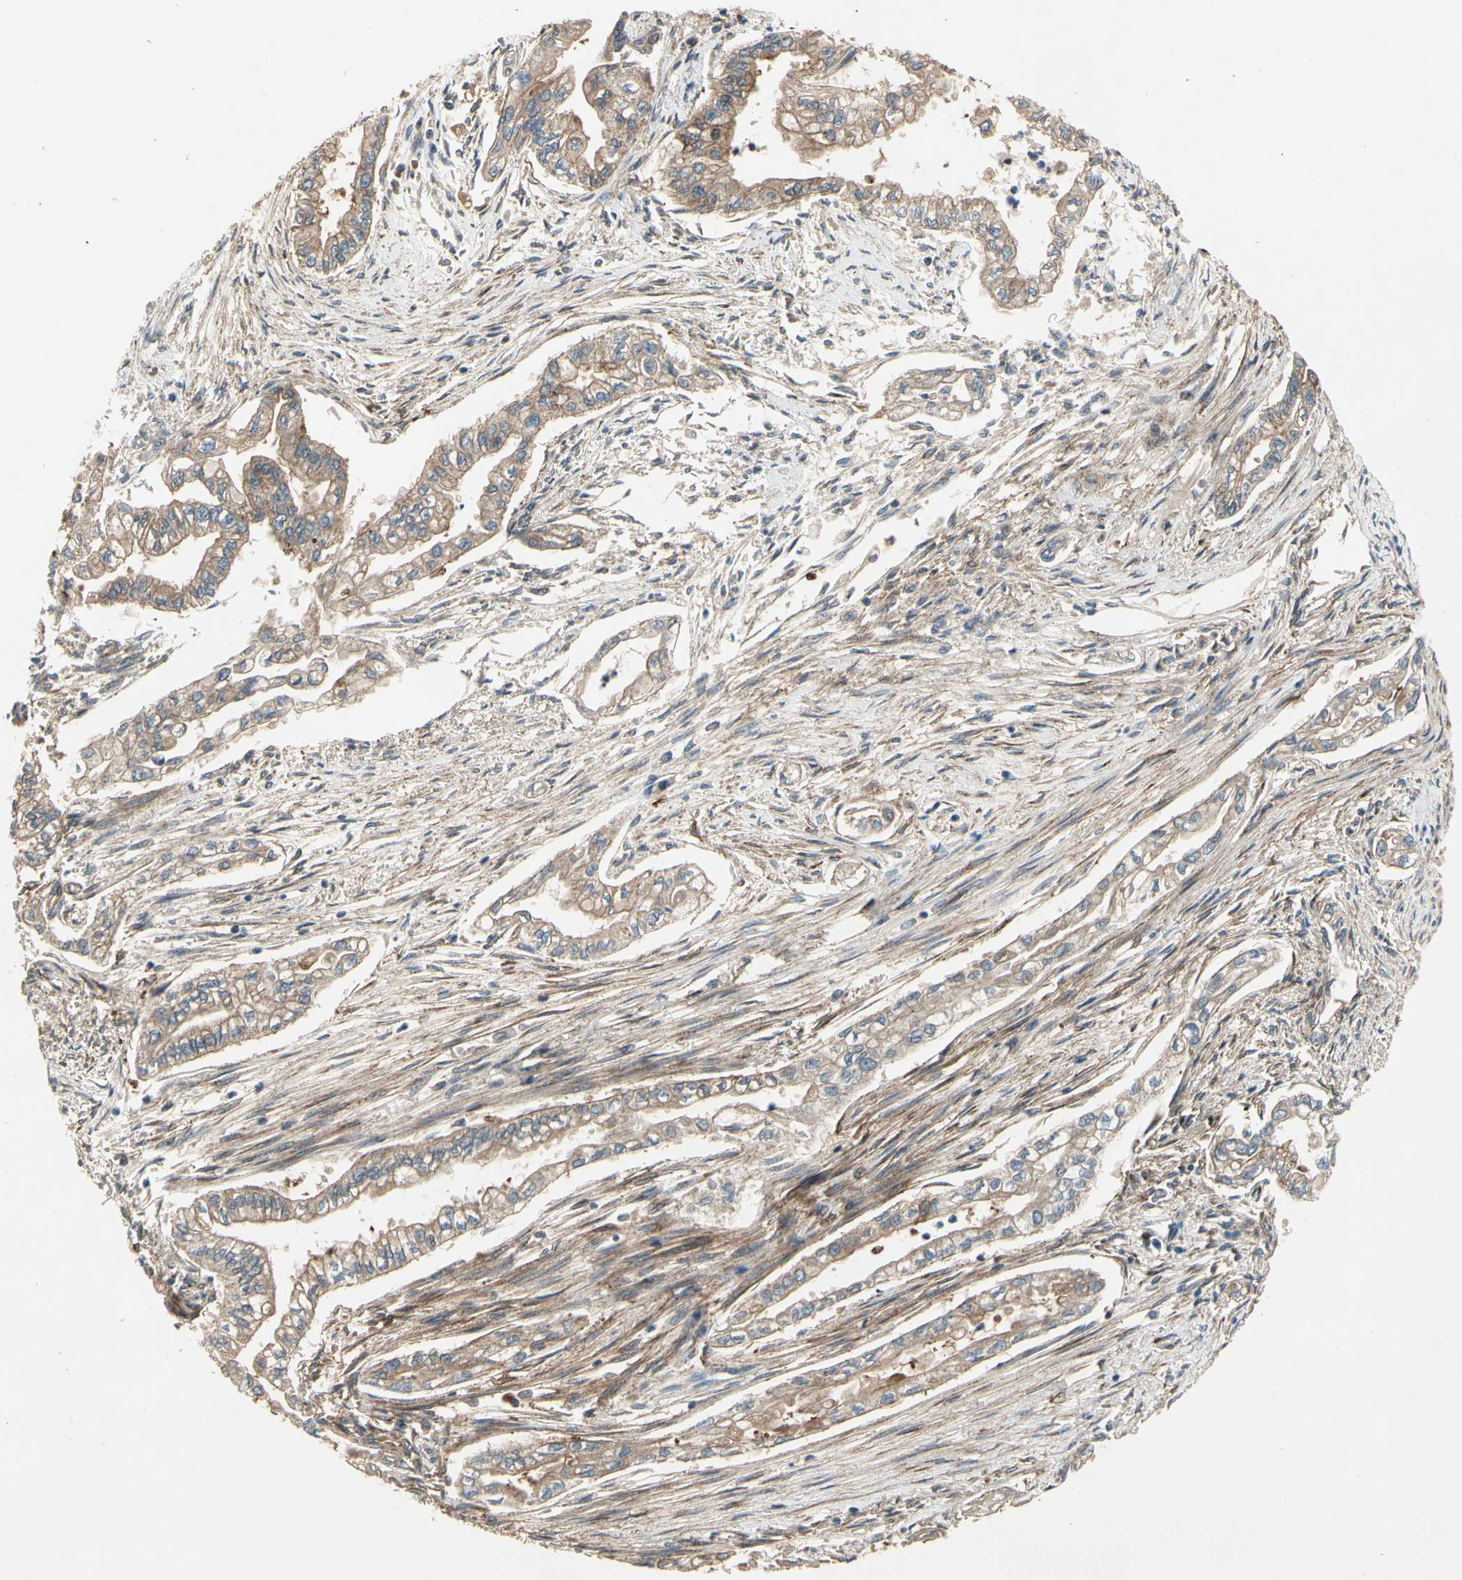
{"staining": {"intensity": "moderate", "quantity": ">75%", "location": "cytoplasmic/membranous"}, "tissue": "pancreatic cancer", "cell_type": "Tumor cells", "image_type": "cancer", "snomed": [{"axis": "morphology", "description": "Normal tissue, NOS"}, {"axis": "topography", "description": "Pancreas"}], "caption": "Moderate cytoplasmic/membranous expression is seen in about >75% of tumor cells in pancreatic cancer.", "gene": "CGREF1", "patient": {"sex": "male", "age": 42}}